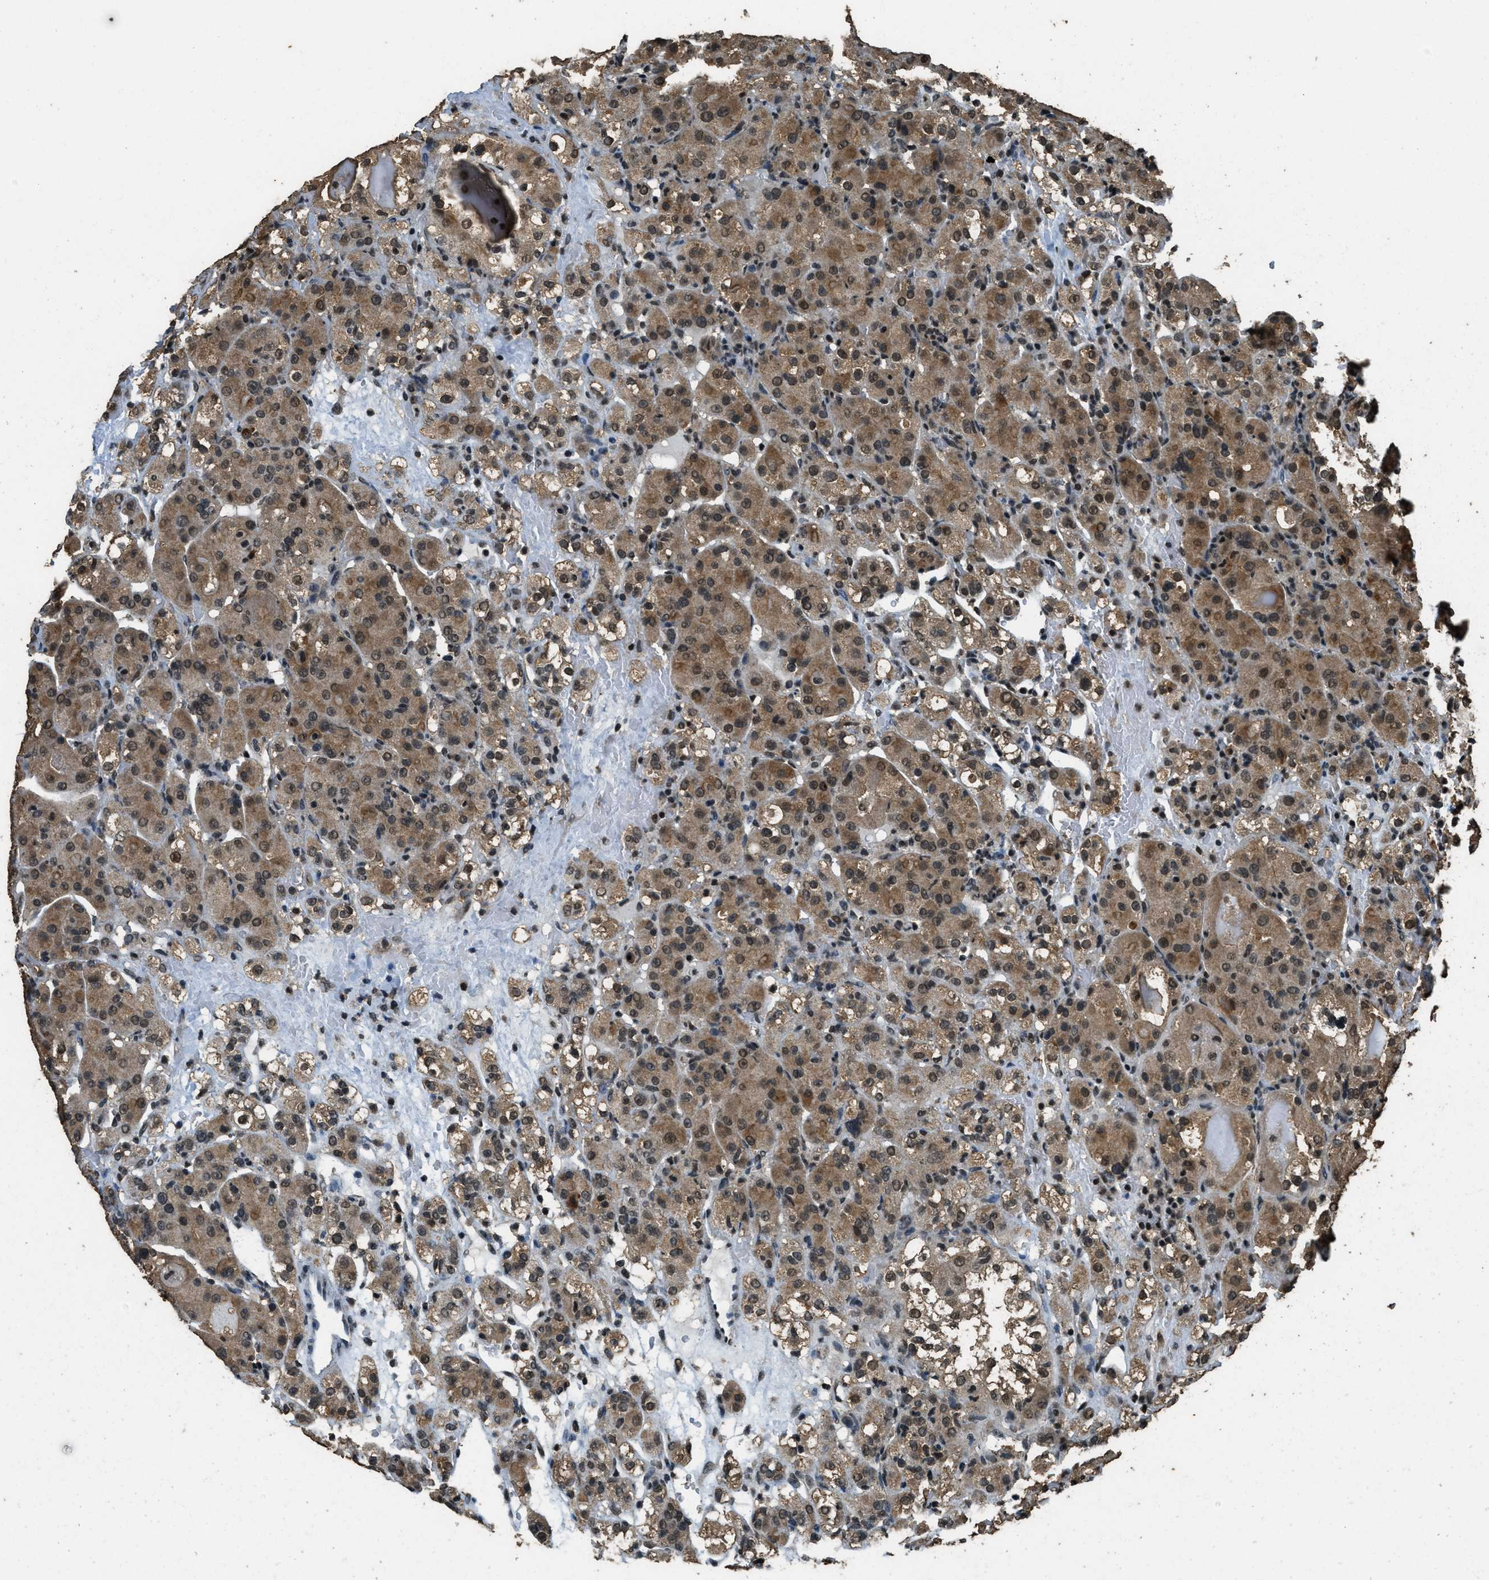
{"staining": {"intensity": "moderate", "quantity": ">75%", "location": "cytoplasmic/membranous,nuclear"}, "tissue": "renal cancer", "cell_type": "Tumor cells", "image_type": "cancer", "snomed": [{"axis": "morphology", "description": "Normal tissue, NOS"}, {"axis": "morphology", "description": "Adenocarcinoma, NOS"}, {"axis": "topography", "description": "Kidney"}], "caption": "Protein staining of renal cancer (adenocarcinoma) tissue exhibits moderate cytoplasmic/membranous and nuclear positivity in about >75% of tumor cells.", "gene": "MYB", "patient": {"sex": "male", "age": 61}}